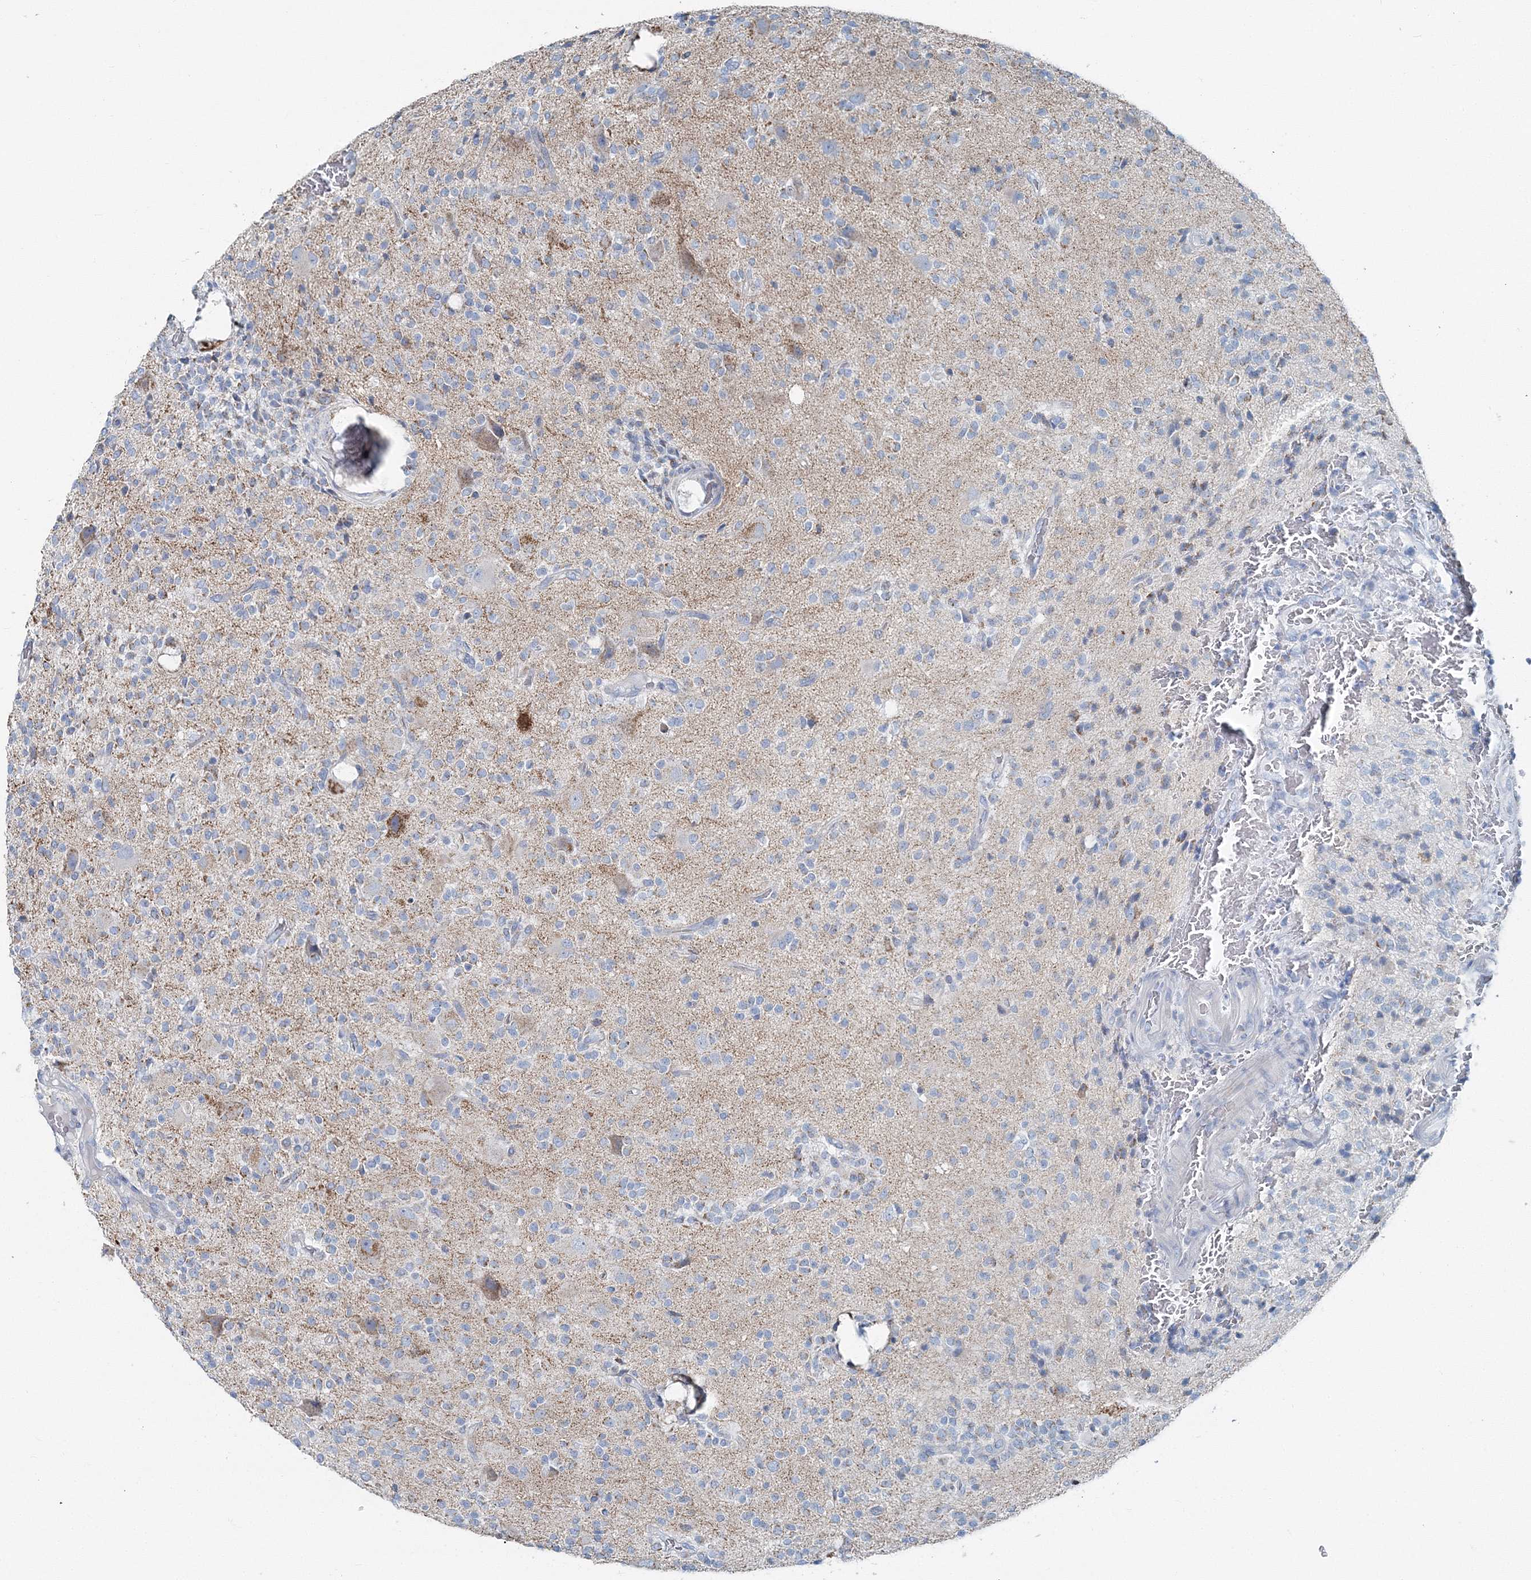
{"staining": {"intensity": "moderate", "quantity": "<25%", "location": "cytoplasmic/membranous"}, "tissue": "glioma", "cell_type": "Tumor cells", "image_type": "cancer", "snomed": [{"axis": "morphology", "description": "Glioma, malignant, High grade"}, {"axis": "topography", "description": "Brain"}], "caption": "Approximately <25% of tumor cells in human glioma show moderate cytoplasmic/membranous protein expression as visualized by brown immunohistochemical staining.", "gene": "GABARAPL2", "patient": {"sex": "male", "age": 34}}